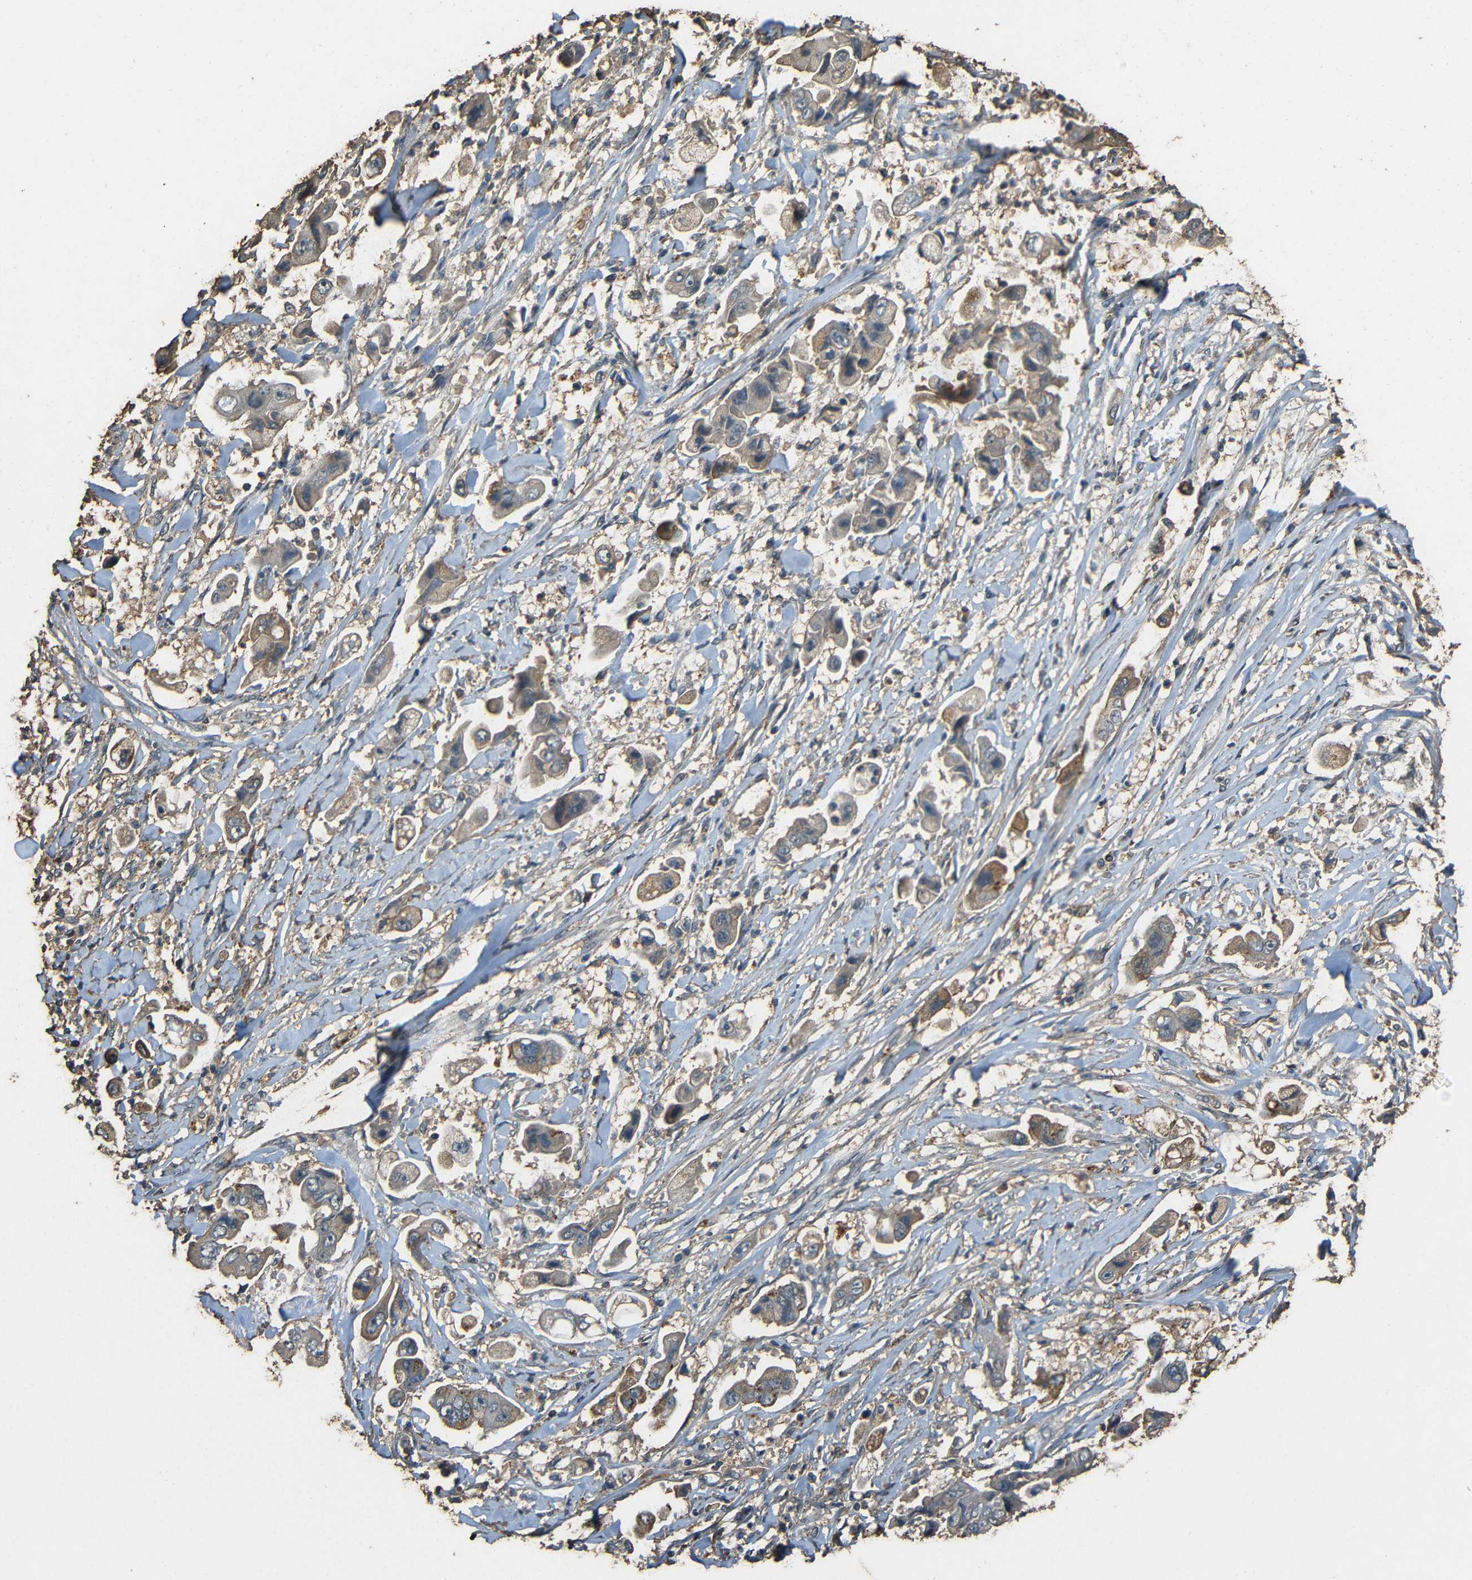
{"staining": {"intensity": "moderate", "quantity": "25%-75%", "location": "cytoplasmic/membranous"}, "tissue": "stomach cancer", "cell_type": "Tumor cells", "image_type": "cancer", "snomed": [{"axis": "morphology", "description": "Adenocarcinoma, NOS"}, {"axis": "topography", "description": "Stomach"}], "caption": "Protein analysis of stomach cancer (adenocarcinoma) tissue demonstrates moderate cytoplasmic/membranous positivity in approximately 25%-75% of tumor cells.", "gene": "PDE5A", "patient": {"sex": "male", "age": 62}}